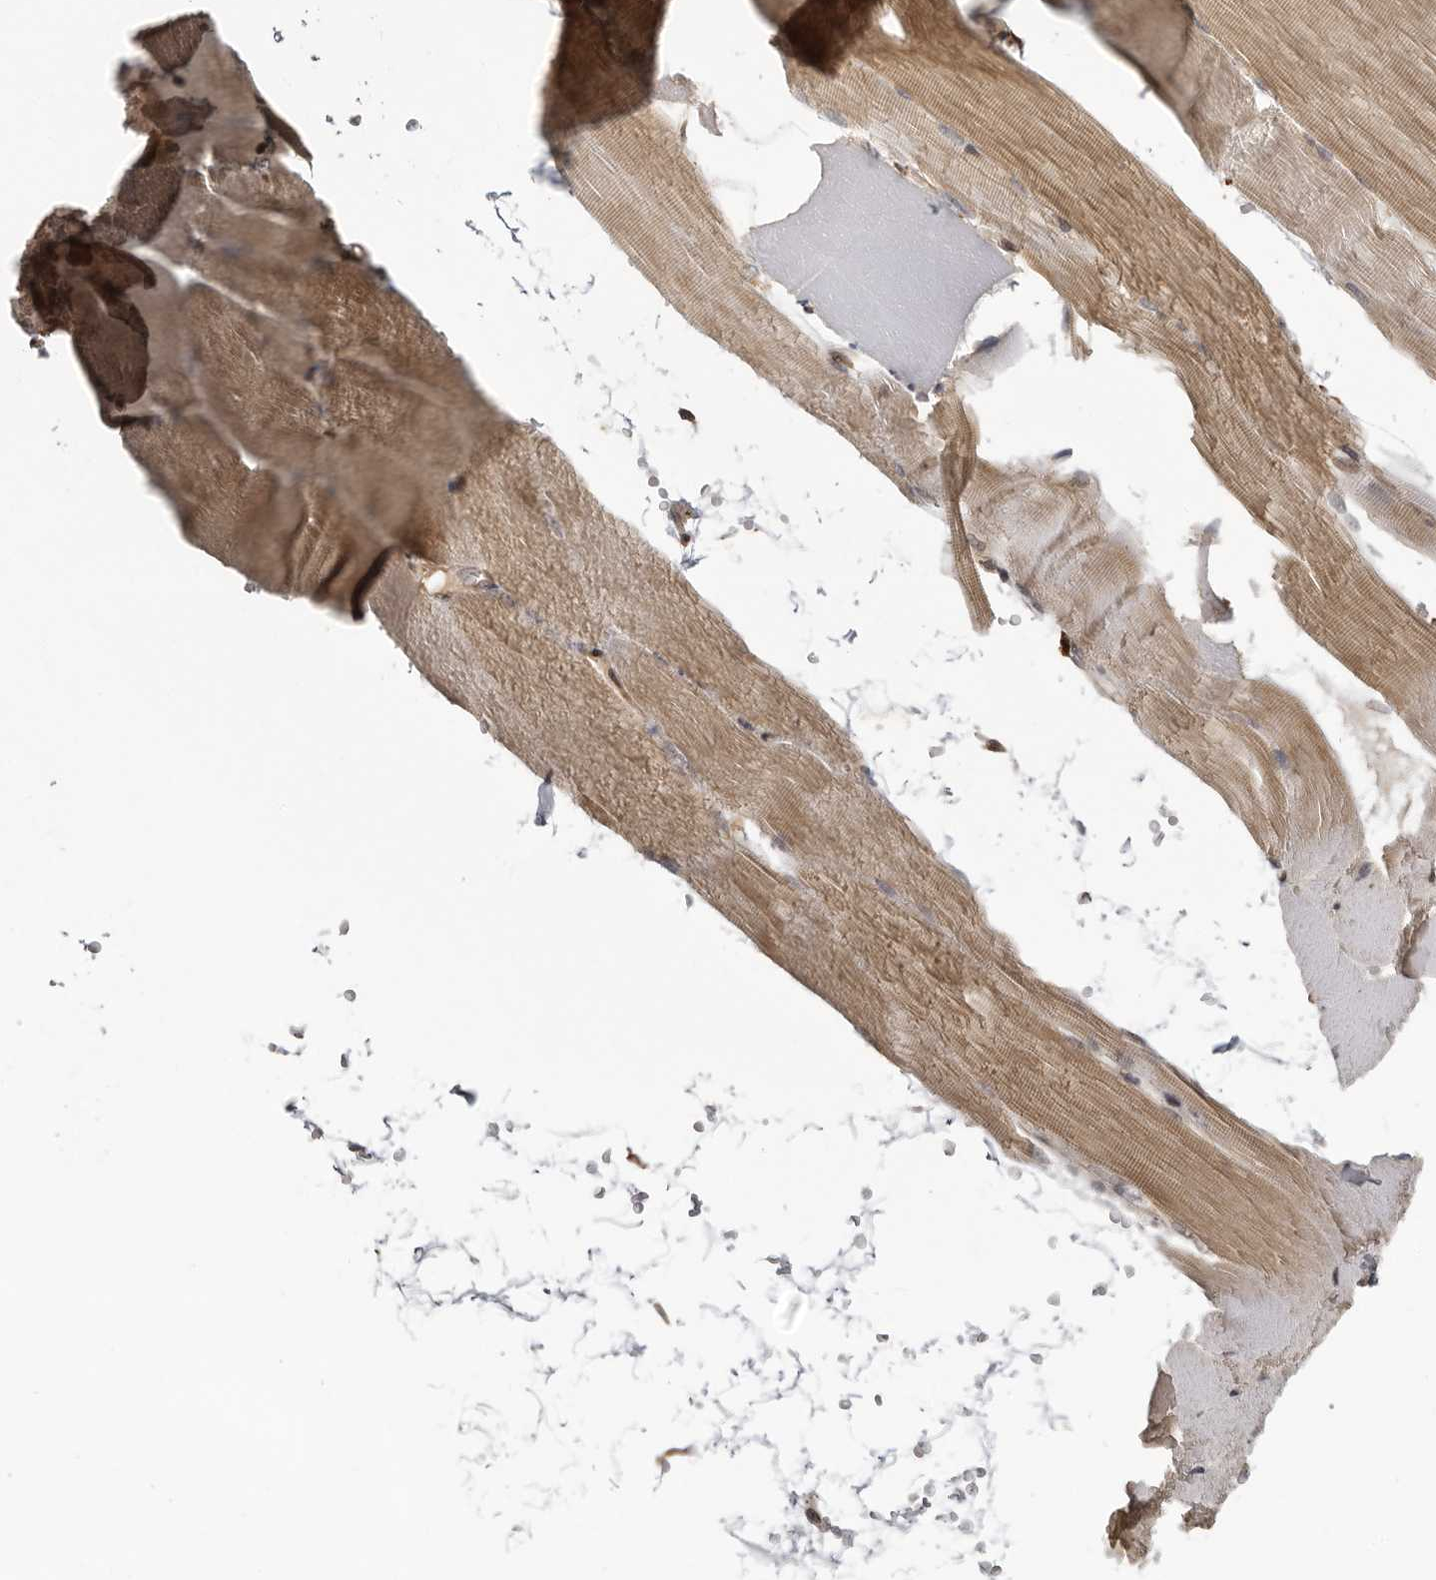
{"staining": {"intensity": "moderate", "quantity": ">75%", "location": "cytoplasmic/membranous"}, "tissue": "skeletal muscle", "cell_type": "Myocytes", "image_type": "normal", "snomed": [{"axis": "morphology", "description": "Normal tissue, NOS"}, {"axis": "topography", "description": "Skeletal muscle"}, {"axis": "topography", "description": "Parathyroid gland"}], "caption": "Protein analysis of benign skeletal muscle shows moderate cytoplasmic/membranous expression in approximately >75% of myocytes. (DAB (3,3'-diaminobenzidine) = brown stain, brightfield microscopy at high magnification).", "gene": "DNAH14", "patient": {"sex": "female", "age": 37}}